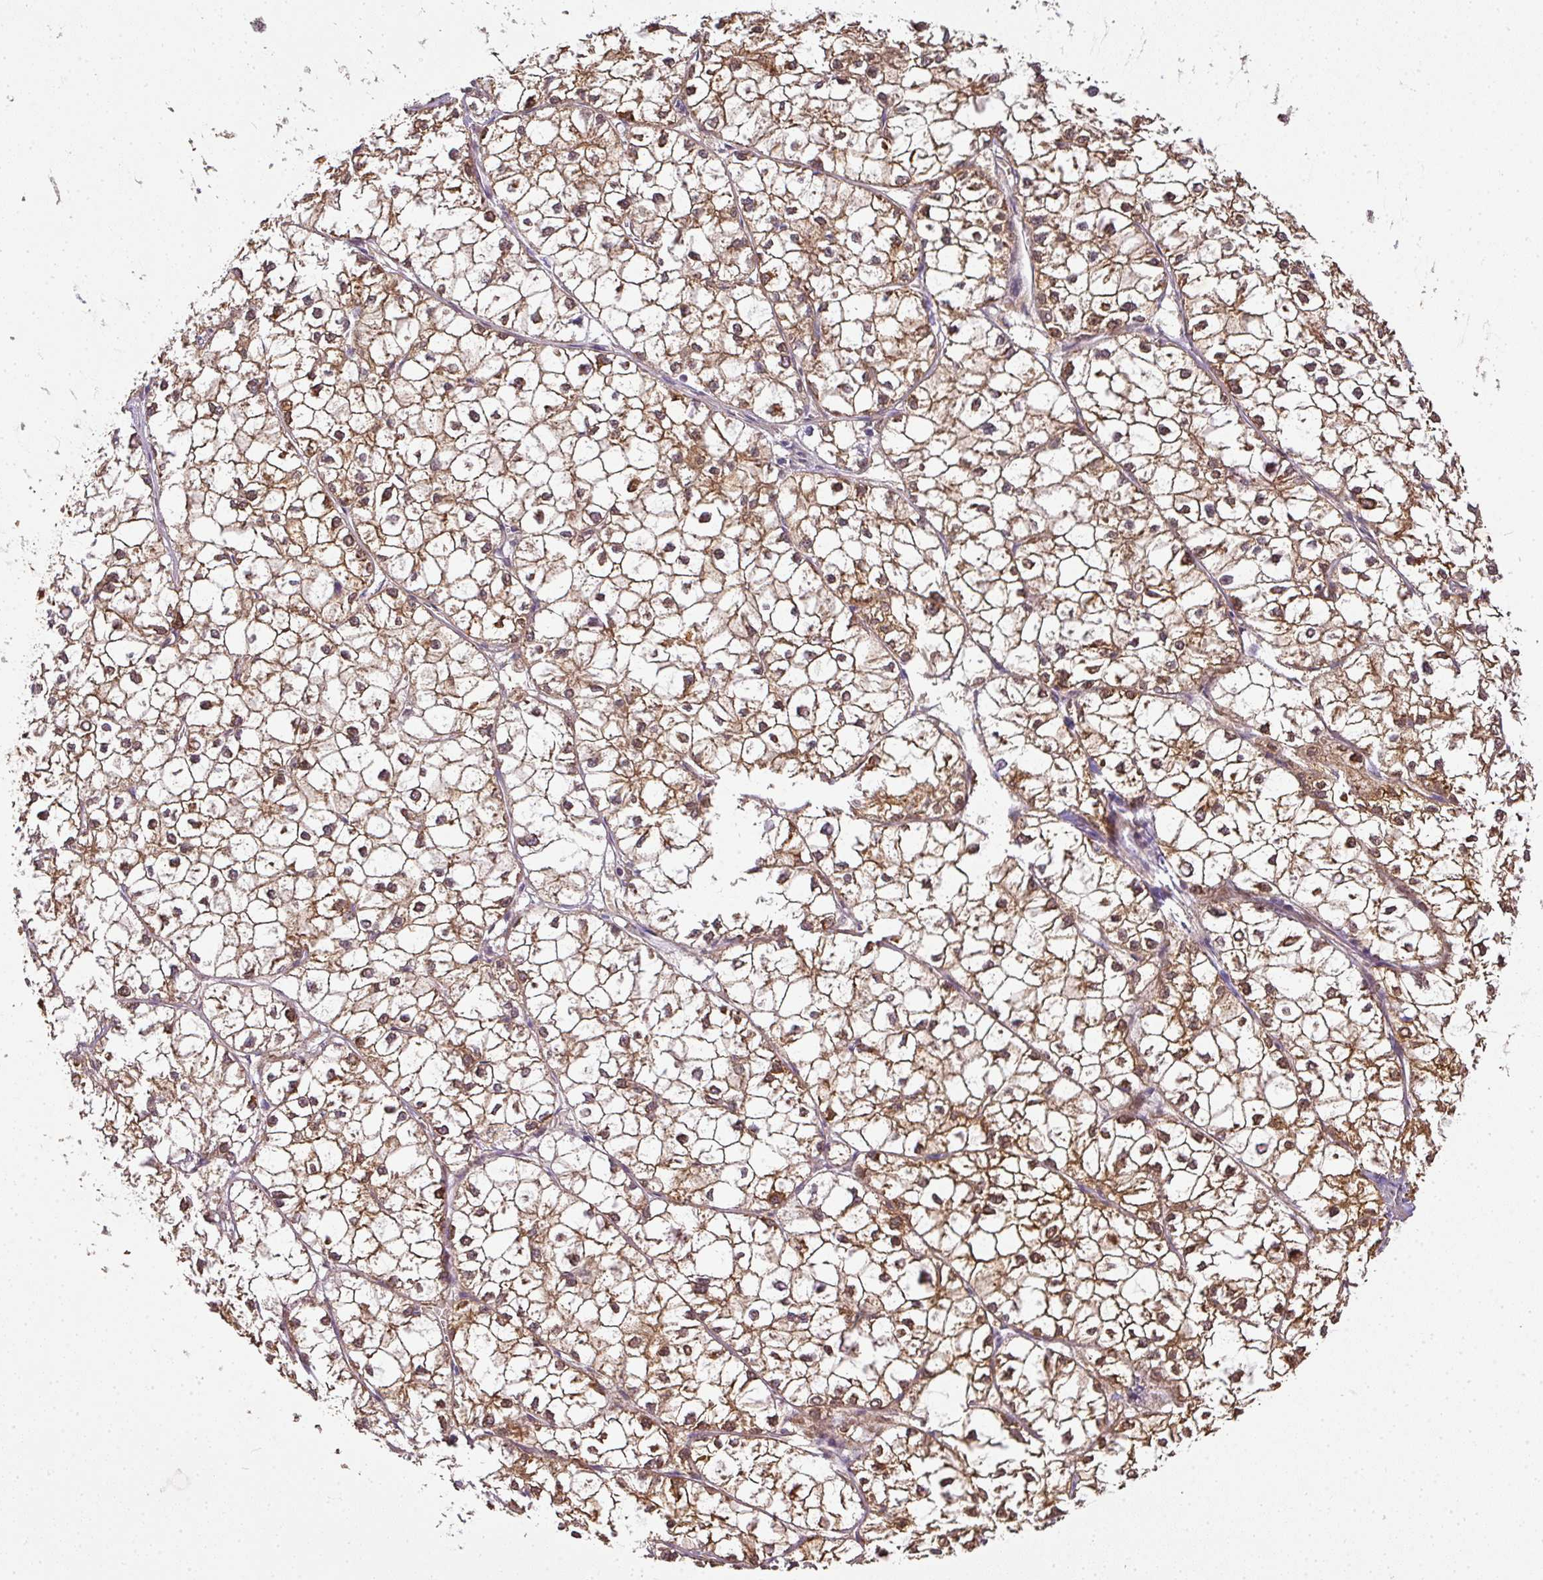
{"staining": {"intensity": "moderate", "quantity": "25%-75%", "location": "cytoplasmic/membranous,nuclear"}, "tissue": "liver cancer", "cell_type": "Tumor cells", "image_type": "cancer", "snomed": [{"axis": "morphology", "description": "Carcinoma, Hepatocellular, NOS"}, {"axis": "topography", "description": "Liver"}], "caption": "This image demonstrates IHC staining of human hepatocellular carcinoma (liver), with medium moderate cytoplasmic/membranous and nuclear positivity in about 25%-75% of tumor cells.", "gene": "ADH5", "patient": {"sex": "female", "age": 43}}